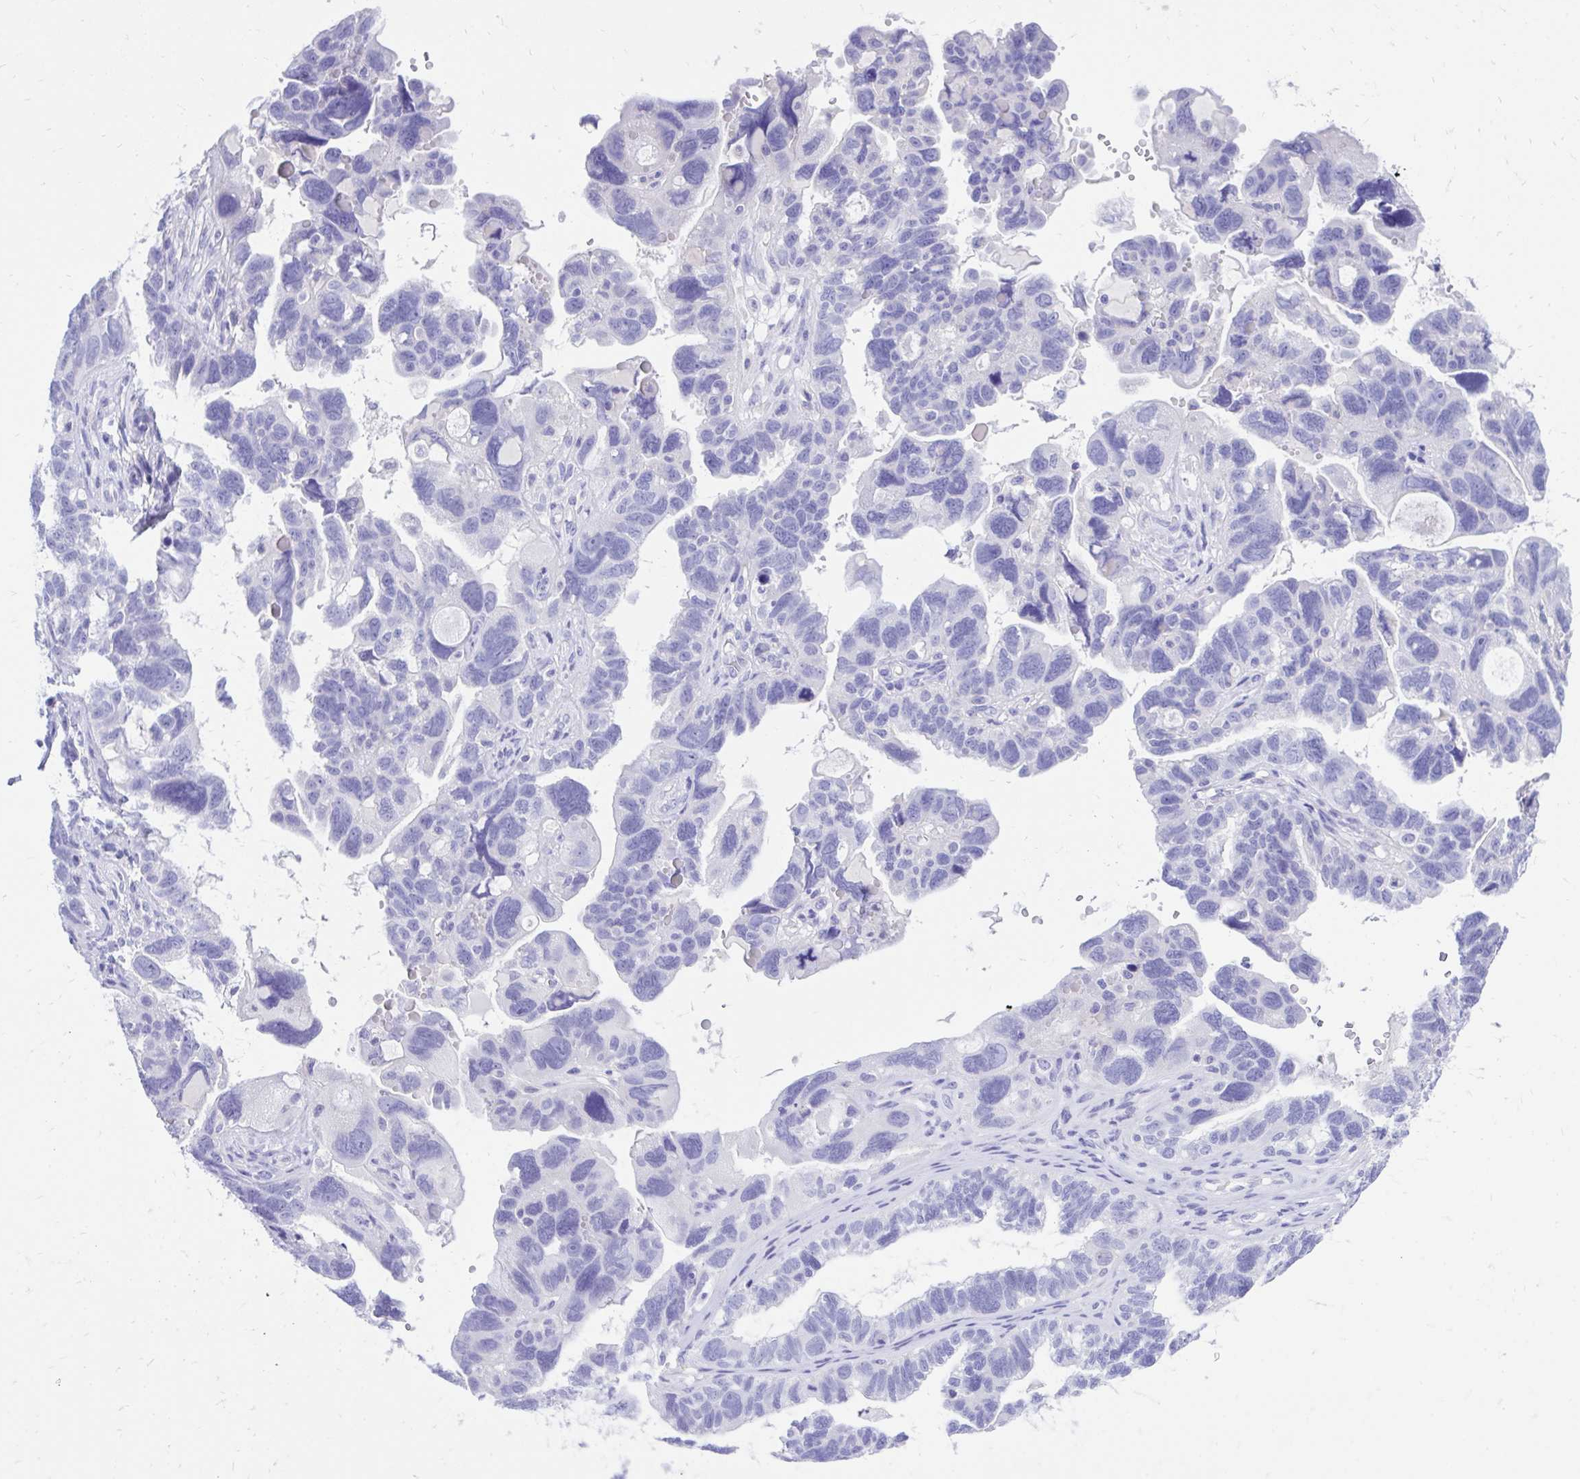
{"staining": {"intensity": "negative", "quantity": "none", "location": "none"}, "tissue": "ovarian cancer", "cell_type": "Tumor cells", "image_type": "cancer", "snomed": [{"axis": "morphology", "description": "Cystadenocarcinoma, serous, NOS"}, {"axis": "topography", "description": "Ovary"}], "caption": "High magnification brightfield microscopy of serous cystadenocarcinoma (ovarian) stained with DAB (3,3'-diaminobenzidine) (brown) and counterstained with hematoxylin (blue): tumor cells show no significant positivity.", "gene": "MON1A", "patient": {"sex": "female", "age": 60}}